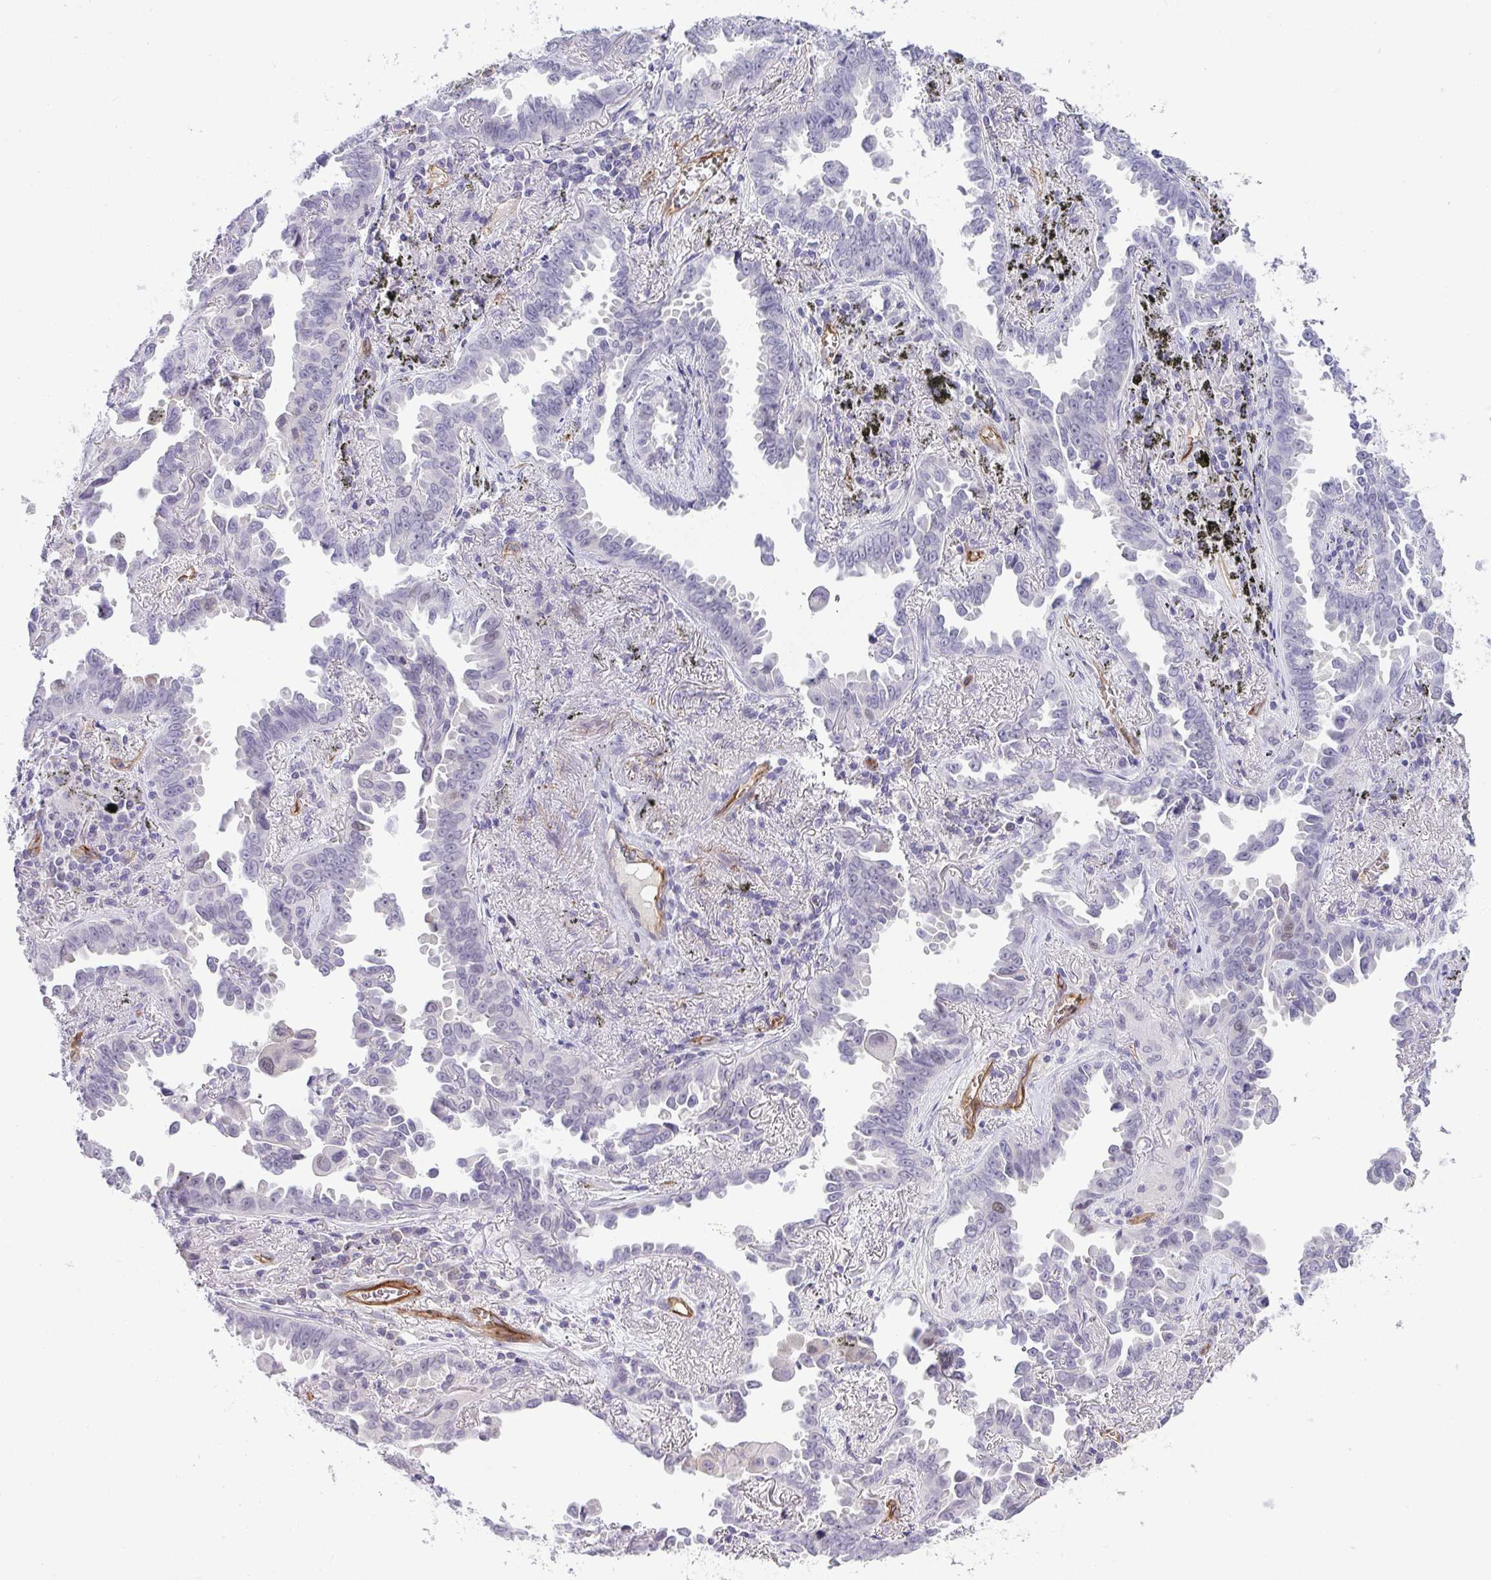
{"staining": {"intensity": "negative", "quantity": "none", "location": "none"}, "tissue": "lung cancer", "cell_type": "Tumor cells", "image_type": "cancer", "snomed": [{"axis": "morphology", "description": "Adenocarcinoma, NOS"}, {"axis": "topography", "description": "Lung"}], "caption": "Tumor cells show no significant positivity in lung cancer.", "gene": "UBE2S", "patient": {"sex": "male", "age": 68}}